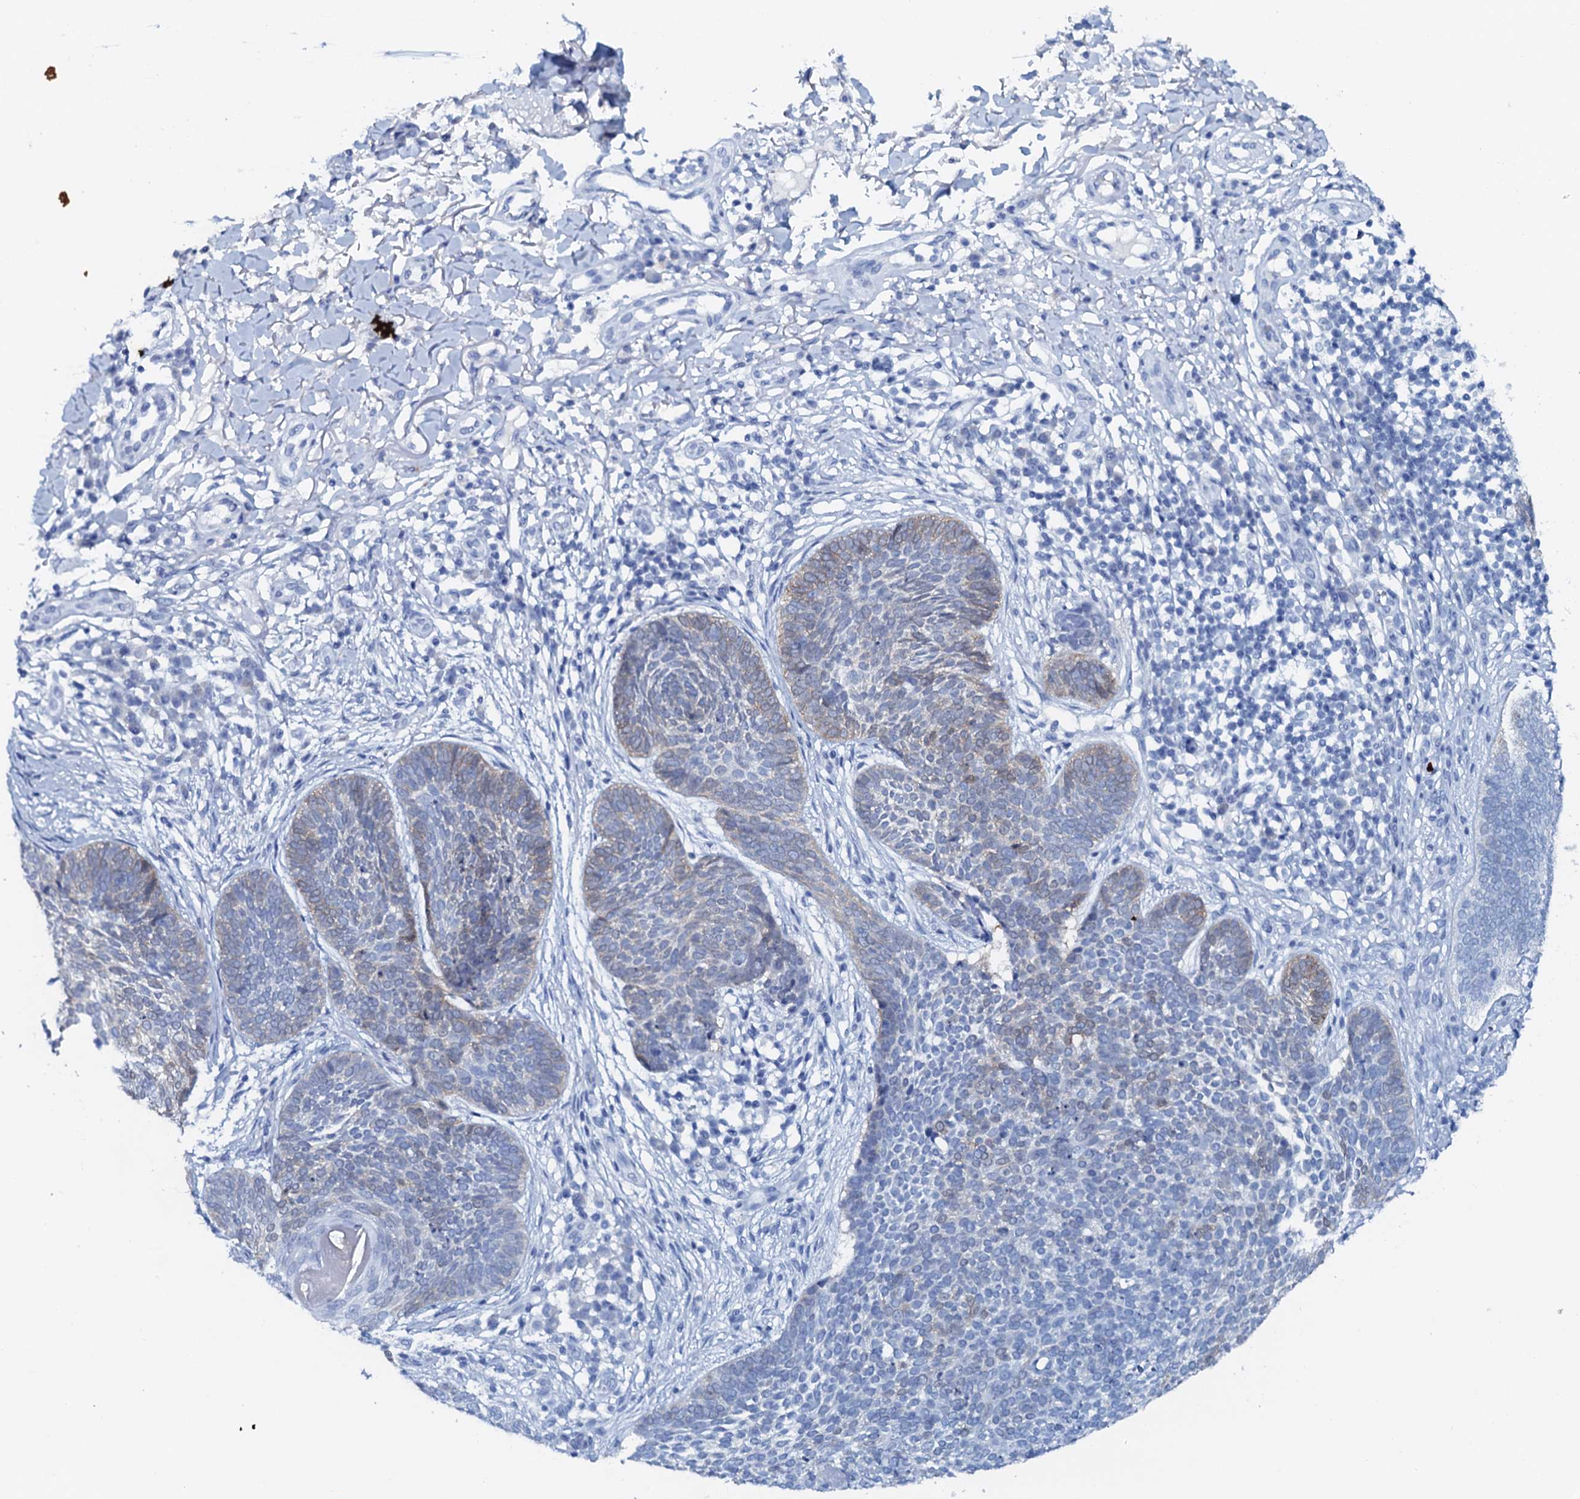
{"staining": {"intensity": "weak", "quantity": "<25%", "location": "cytoplasmic/membranous"}, "tissue": "skin cancer", "cell_type": "Tumor cells", "image_type": "cancer", "snomed": [{"axis": "morphology", "description": "Basal cell carcinoma"}, {"axis": "topography", "description": "Skin"}], "caption": "DAB immunohistochemical staining of human basal cell carcinoma (skin) displays no significant expression in tumor cells.", "gene": "AMER2", "patient": {"sex": "female", "age": 64}}